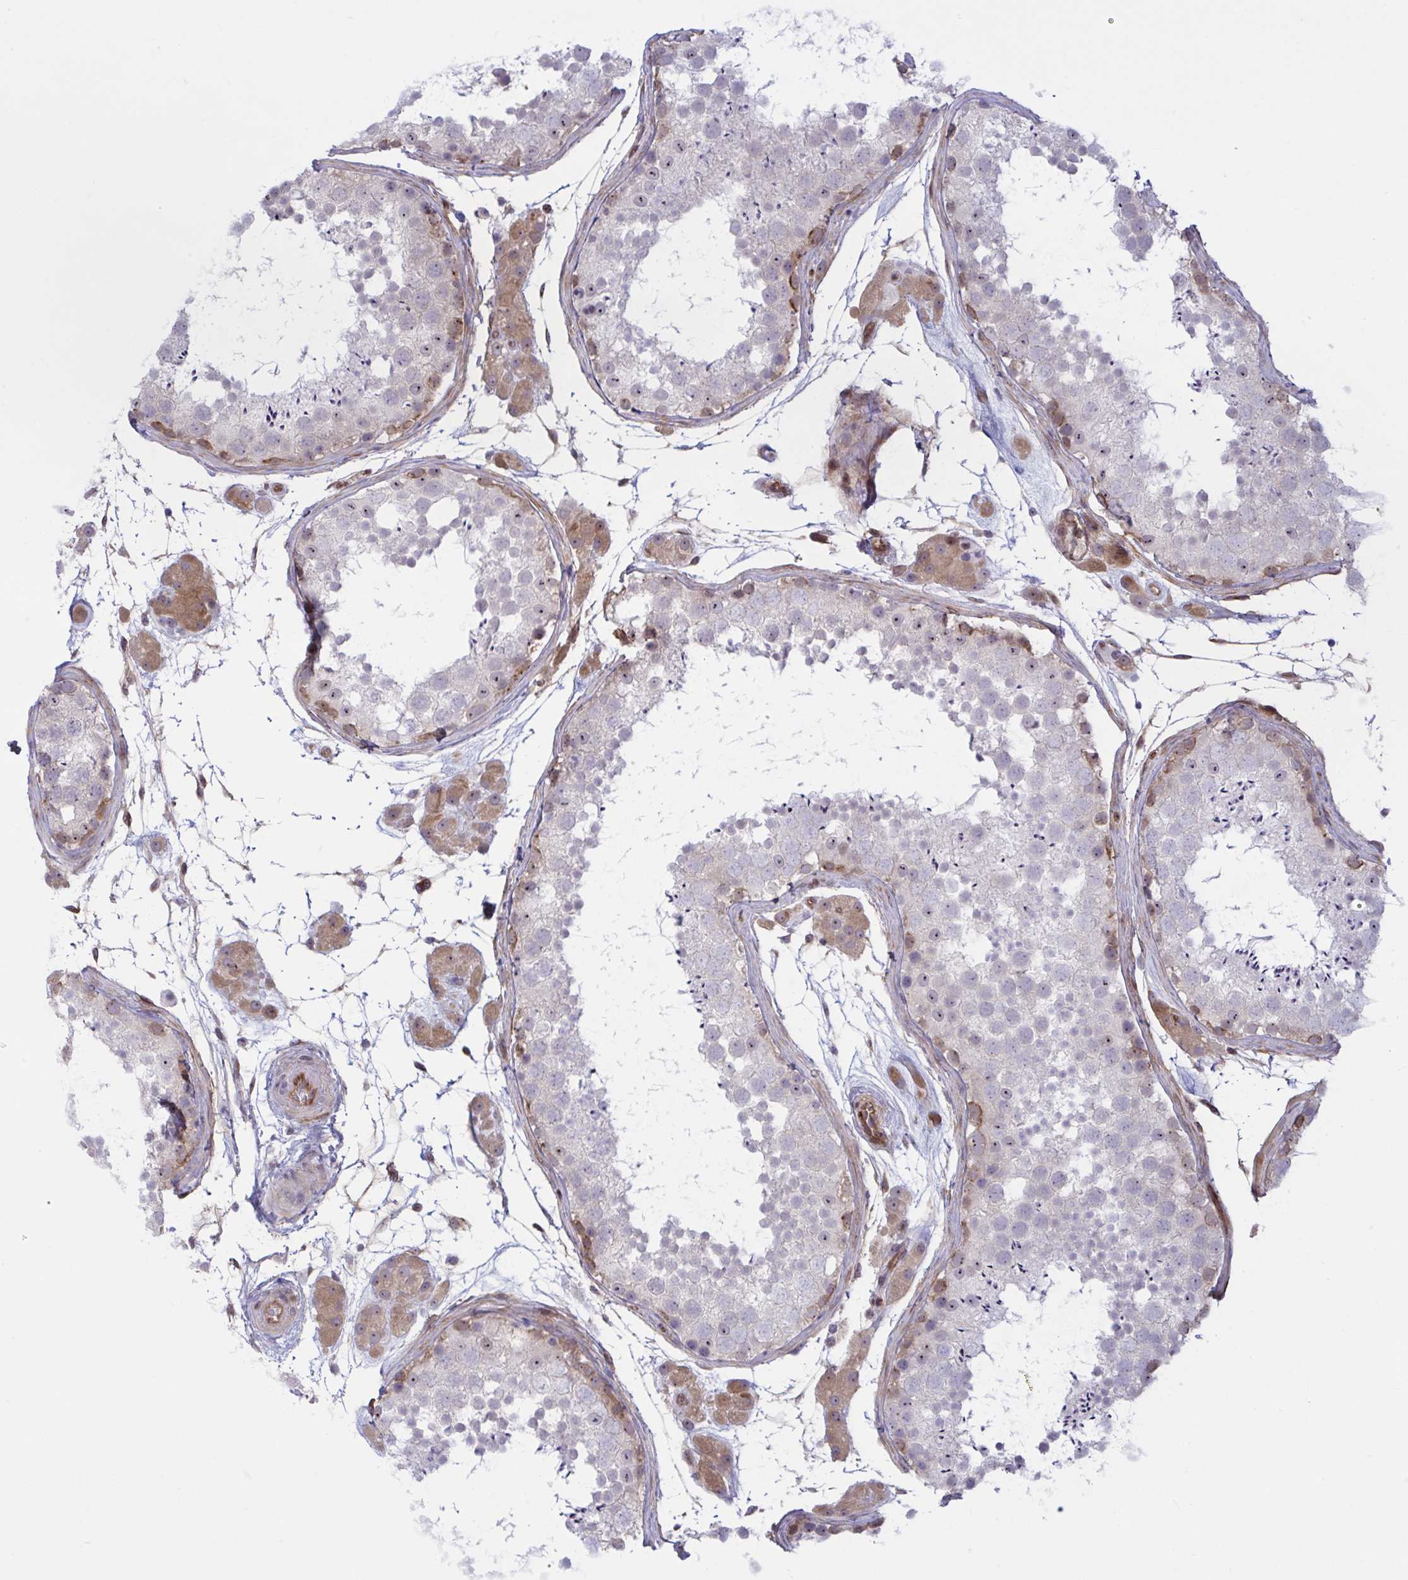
{"staining": {"intensity": "moderate", "quantity": "<25%", "location": "cytoplasmic/membranous,nuclear"}, "tissue": "testis", "cell_type": "Cells in seminiferous ducts", "image_type": "normal", "snomed": [{"axis": "morphology", "description": "Normal tissue, NOS"}, {"axis": "topography", "description": "Testis"}], "caption": "IHC (DAB) staining of normal testis exhibits moderate cytoplasmic/membranous,nuclear protein staining in about <25% of cells in seminiferous ducts.", "gene": "PRRT4", "patient": {"sex": "male", "age": 41}}